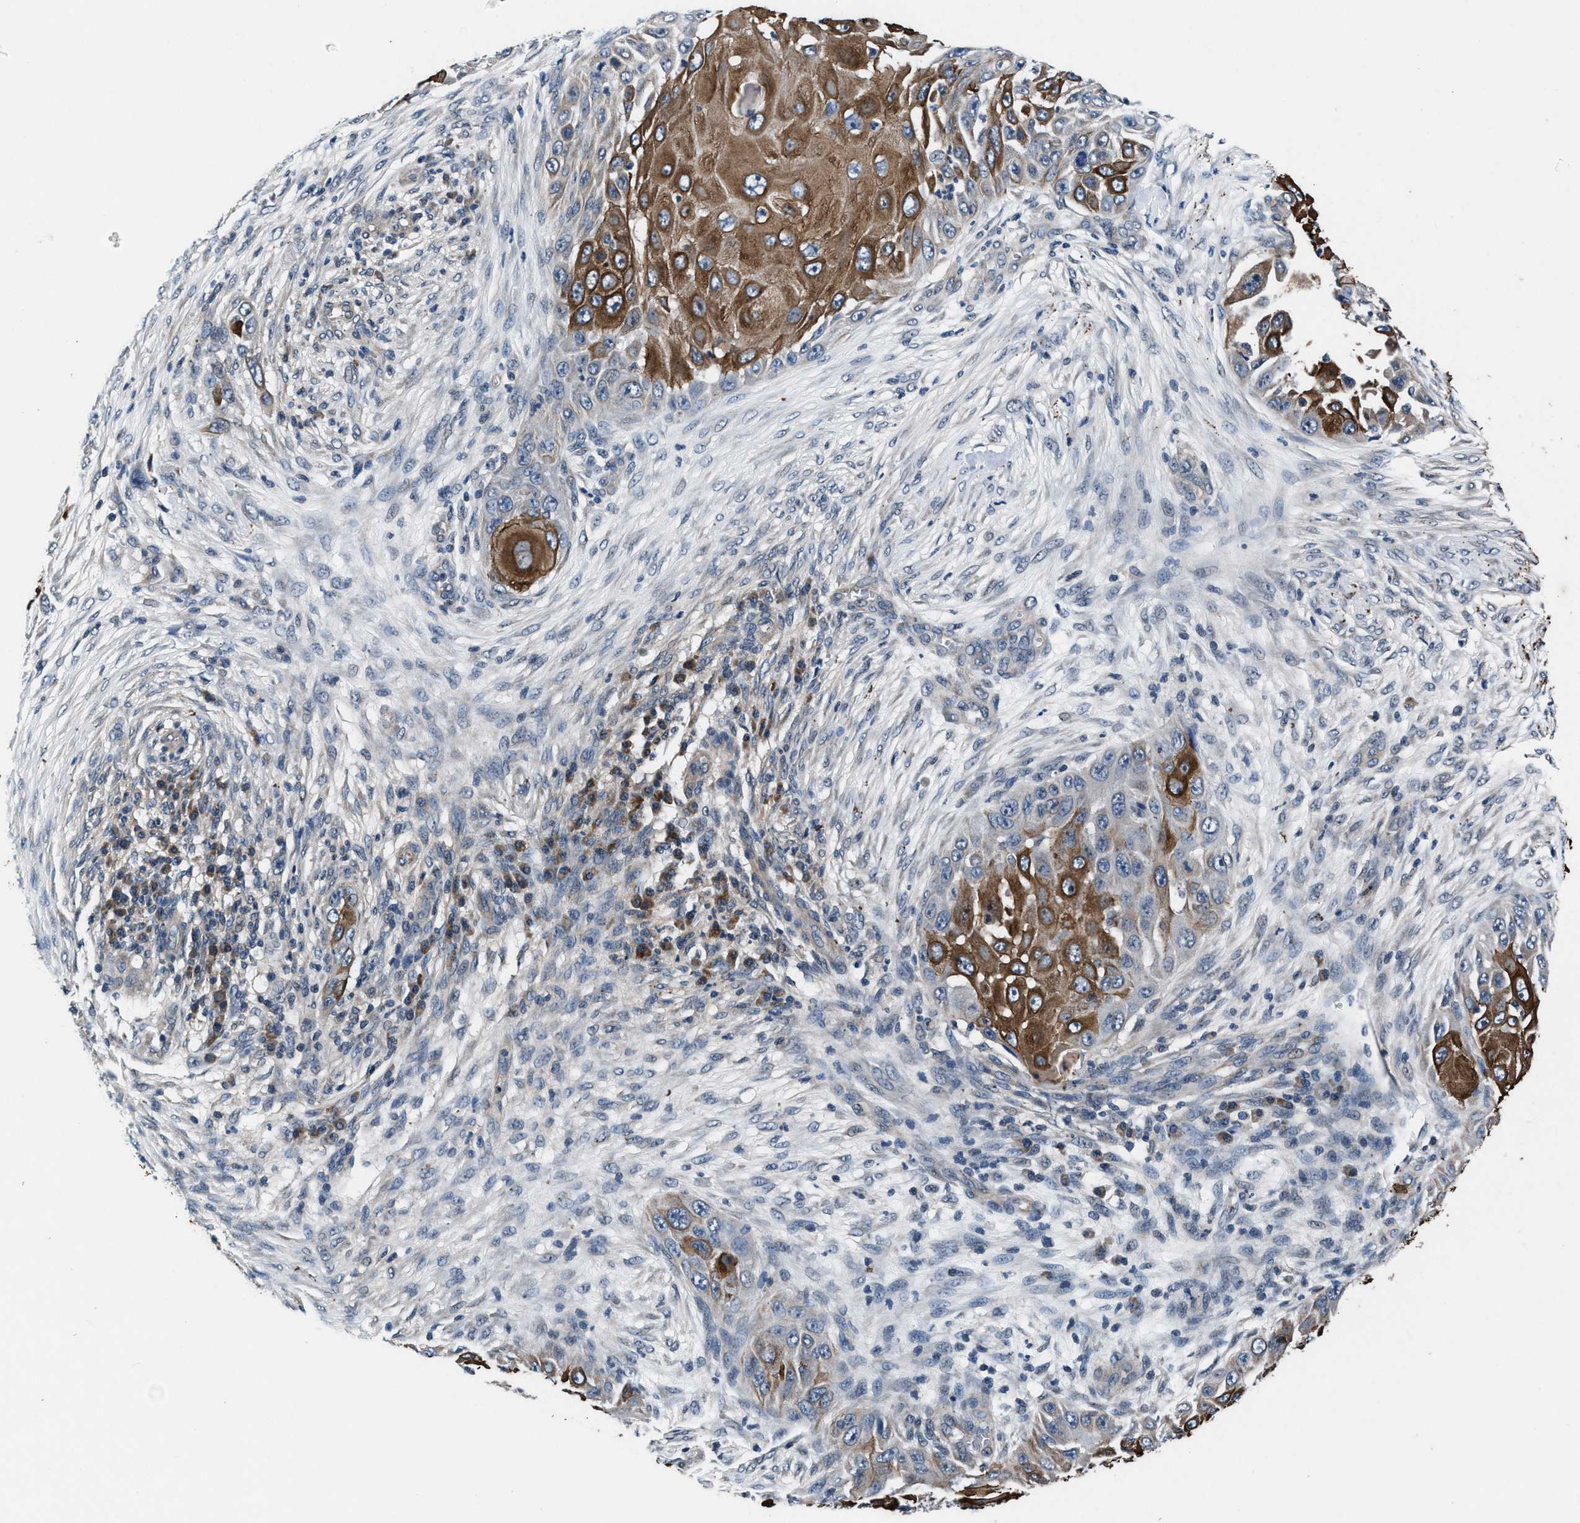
{"staining": {"intensity": "moderate", "quantity": ">75%", "location": "cytoplasmic/membranous"}, "tissue": "skin cancer", "cell_type": "Tumor cells", "image_type": "cancer", "snomed": [{"axis": "morphology", "description": "Squamous cell carcinoma, NOS"}, {"axis": "topography", "description": "Skin"}], "caption": "Moderate cytoplasmic/membranous positivity is seen in approximately >75% of tumor cells in skin cancer. Nuclei are stained in blue.", "gene": "PRPSAP2", "patient": {"sex": "female", "age": 44}}